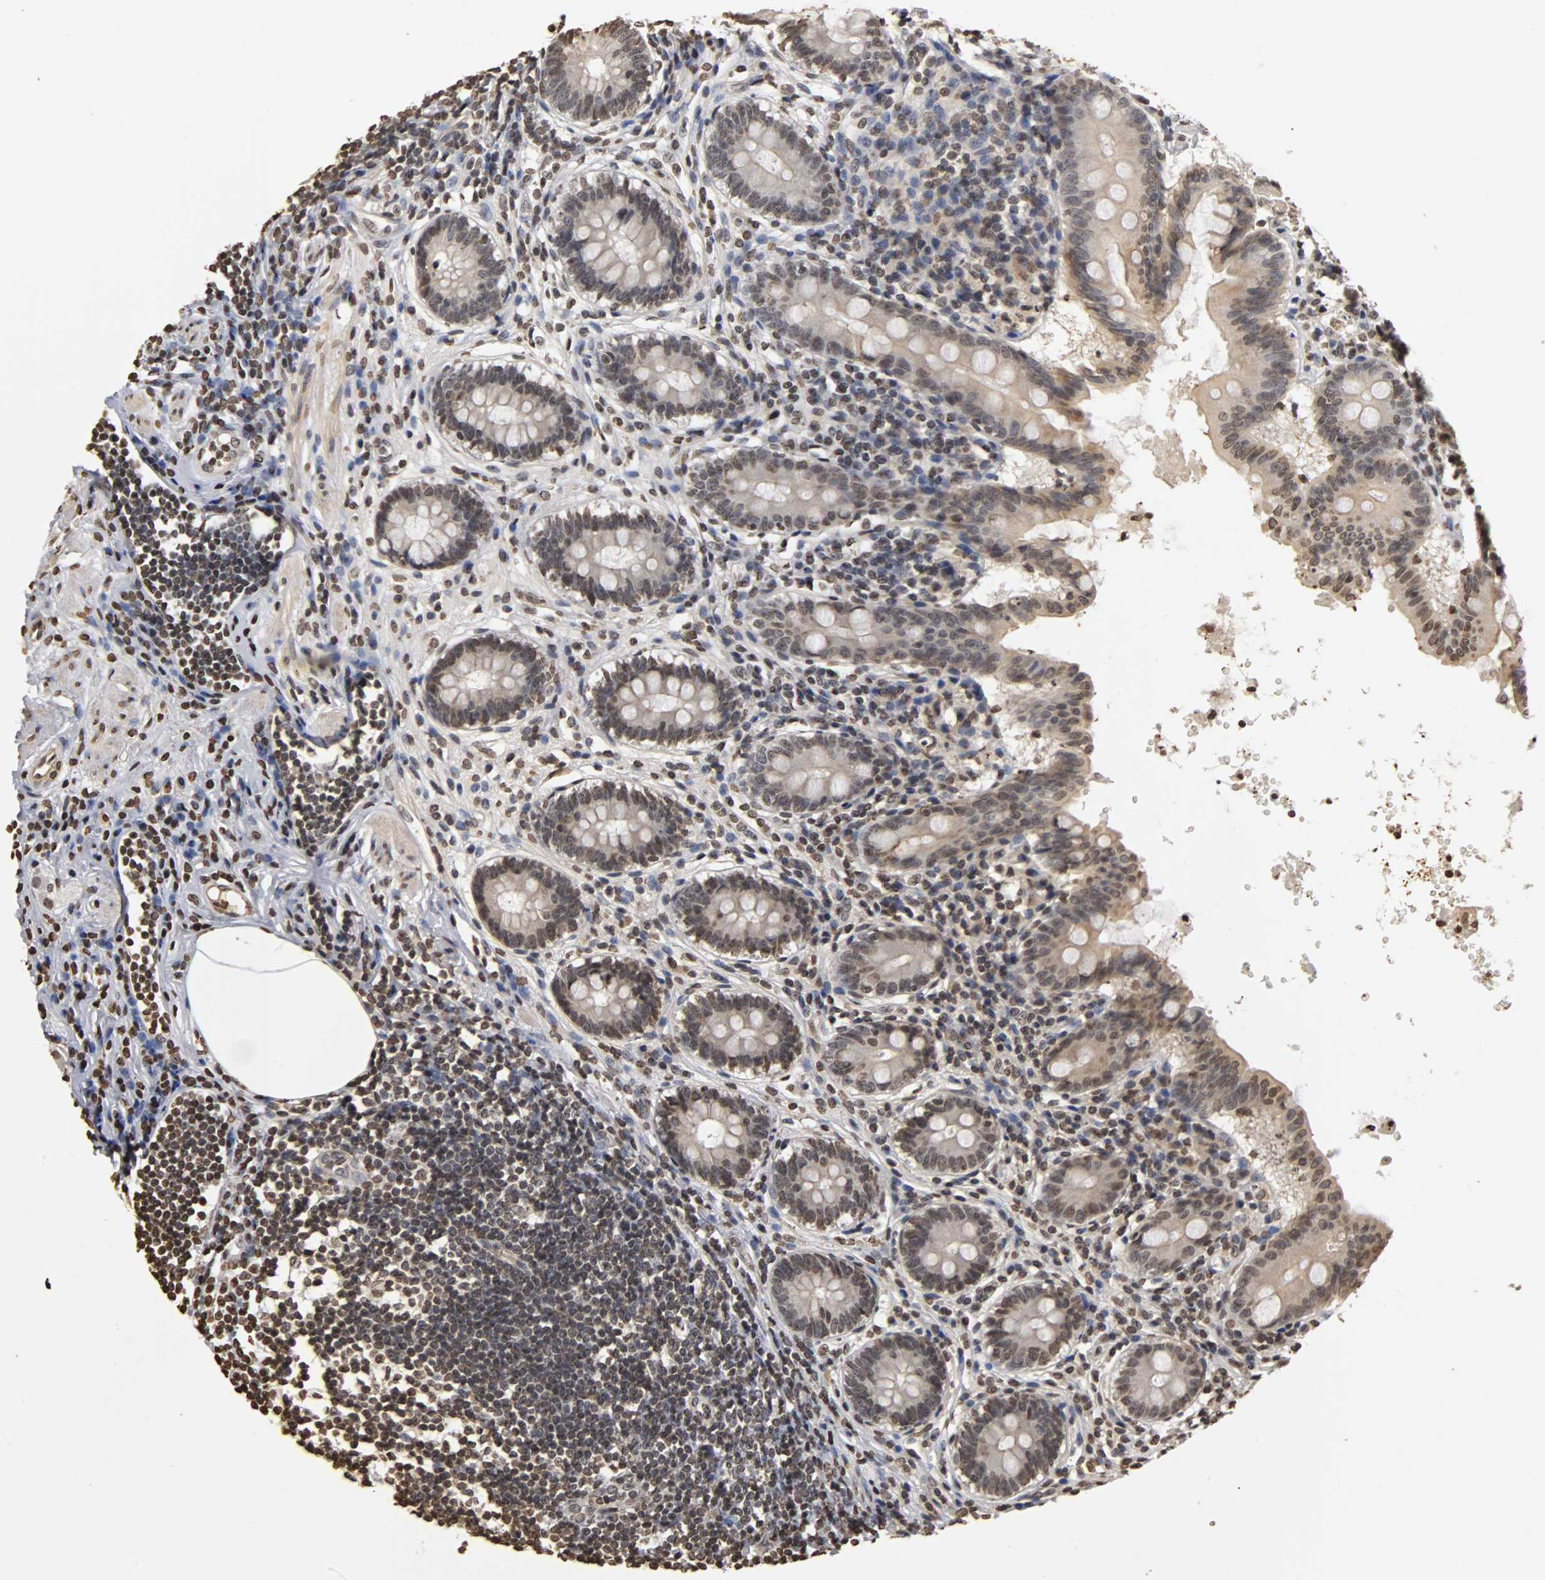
{"staining": {"intensity": "moderate", "quantity": "25%-75%", "location": "nuclear"}, "tissue": "appendix", "cell_type": "Glandular cells", "image_type": "normal", "snomed": [{"axis": "morphology", "description": "Normal tissue, NOS"}, {"axis": "topography", "description": "Appendix"}], "caption": "Human appendix stained with a brown dye displays moderate nuclear positive expression in about 25%-75% of glandular cells.", "gene": "ERCC2", "patient": {"sex": "female", "age": 50}}